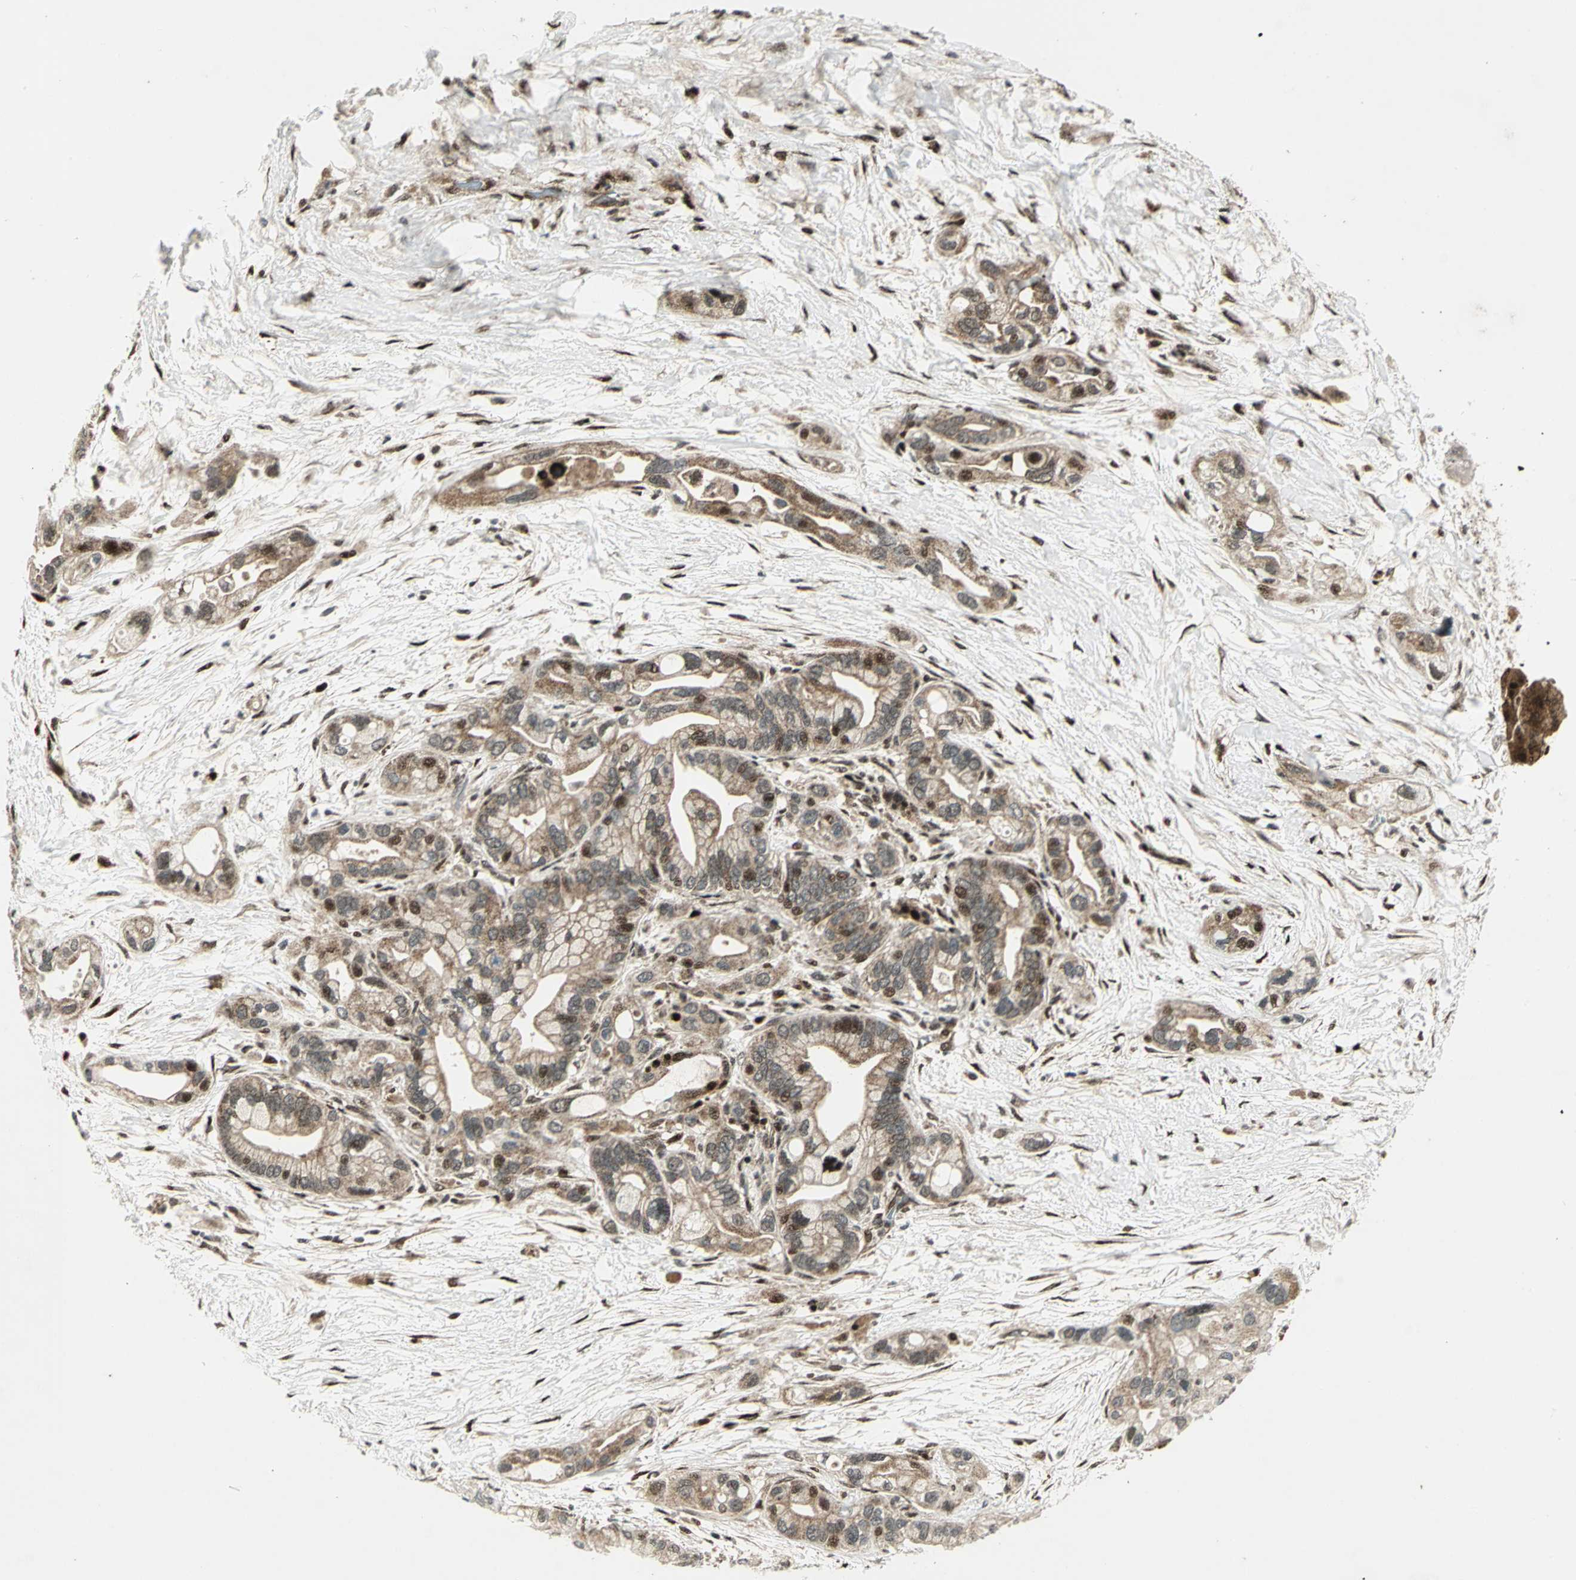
{"staining": {"intensity": "moderate", "quantity": ">75%", "location": "cytoplasmic/membranous,nuclear"}, "tissue": "pancreatic cancer", "cell_type": "Tumor cells", "image_type": "cancer", "snomed": [{"axis": "morphology", "description": "Adenocarcinoma, NOS"}, {"axis": "topography", "description": "Pancreas"}], "caption": "Pancreatic adenocarcinoma stained with IHC displays moderate cytoplasmic/membranous and nuclear expression in approximately >75% of tumor cells.", "gene": "COPS5", "patient": {"sex": "female", "age": 77}}